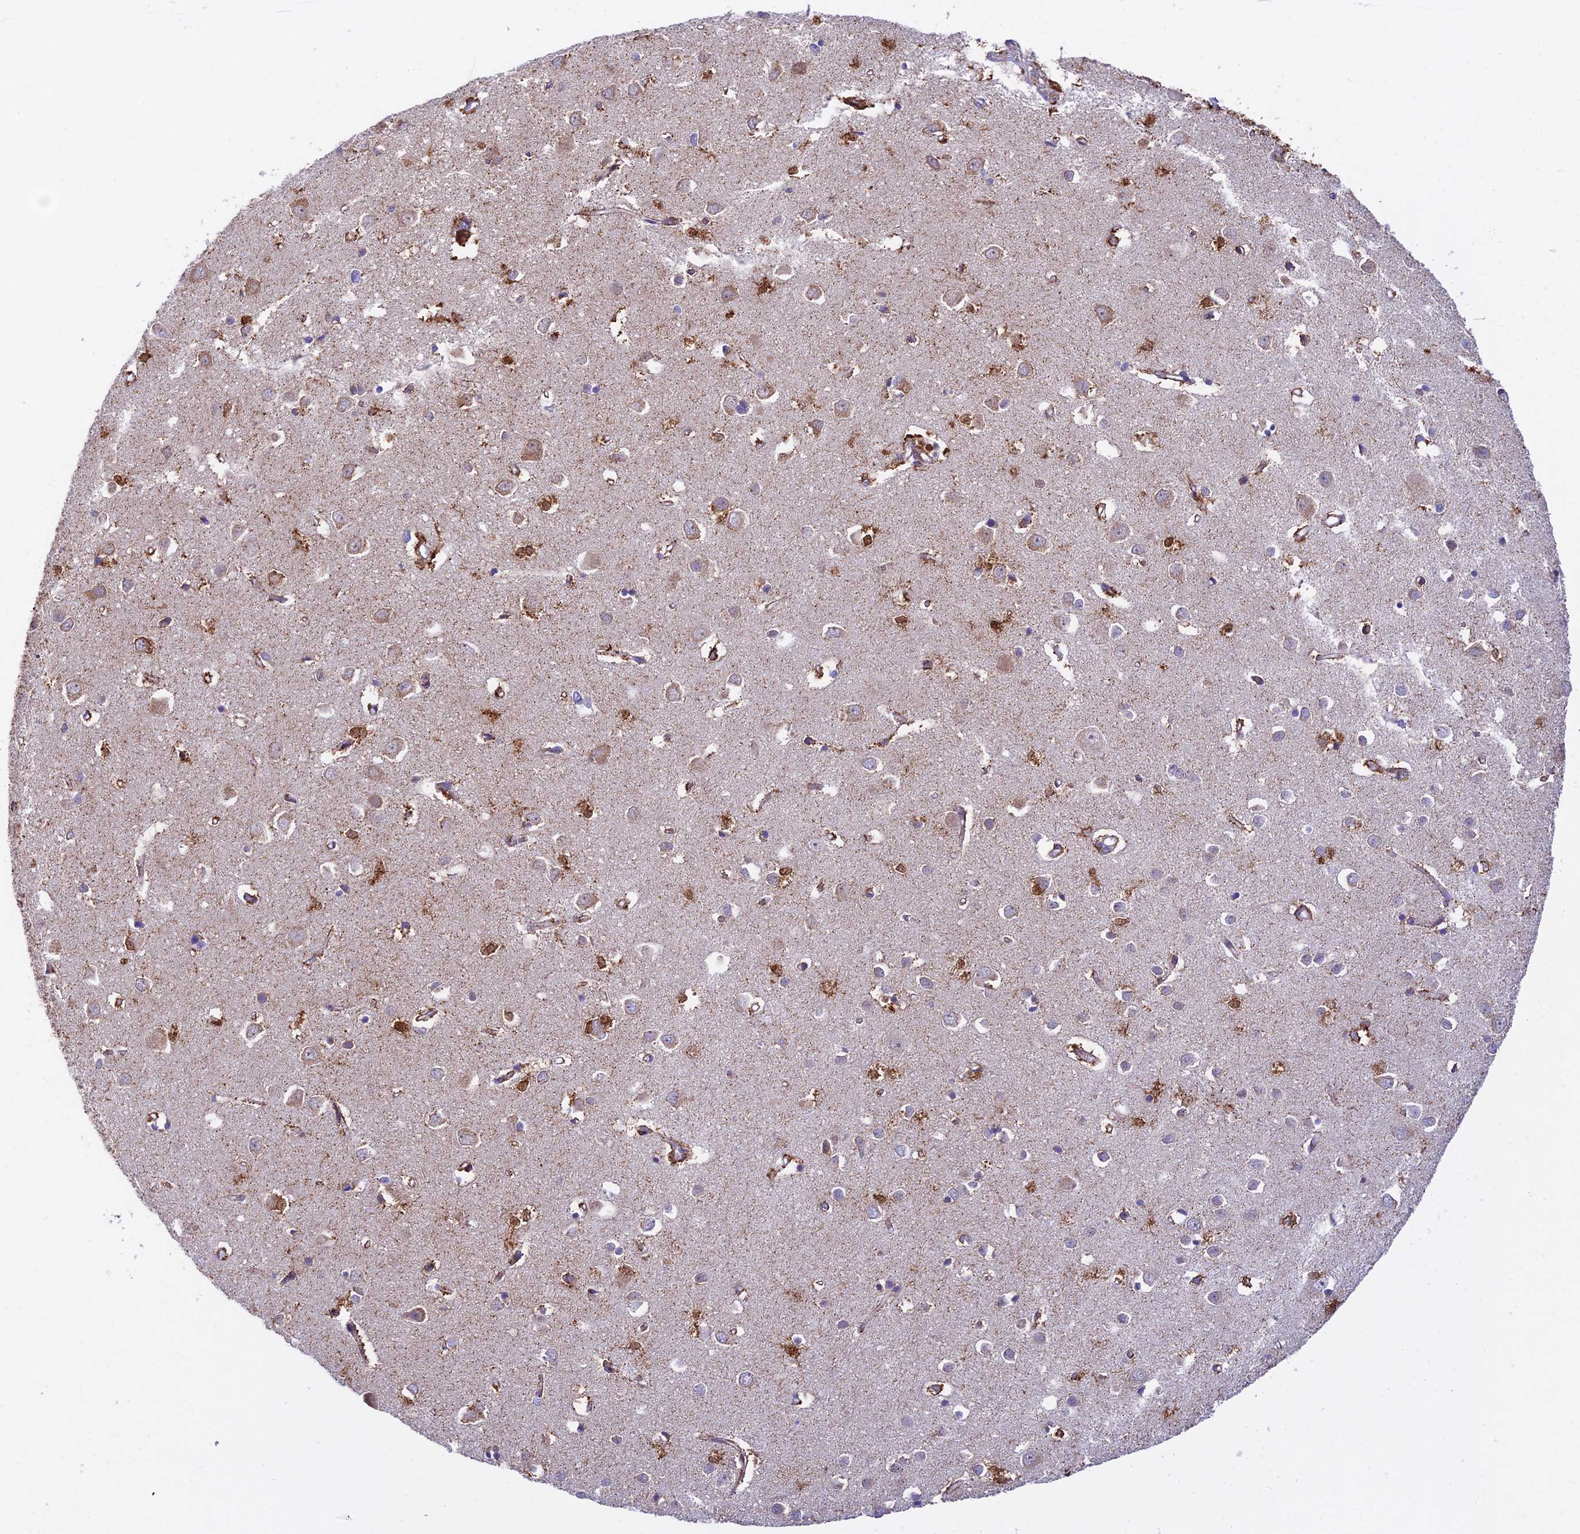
{"staining": {"intensity": "moderate", "quantity": ">75%", "location": "cytoplasmic/membranous"}, "tissue": "cerebral cortex", "cell_type": "Endothelial cells", "image_type": "normal", "snomed": [{"axis": "morphology", "description": "Normal tissue, NOS"}, {"axis": "topography", "description": "Cerebral cortex"}], "caption": "The histopathology image reveals staining of unremarkable cerebral cortex, revealing moderate cytoplasmic/membranous protein positivity (brown color) within endothelial cells. The protein is shown in brown color, while the nuclei are stained blue.", "gene": "HSDL2", "patient": {"sex": "female", "age": 64}}